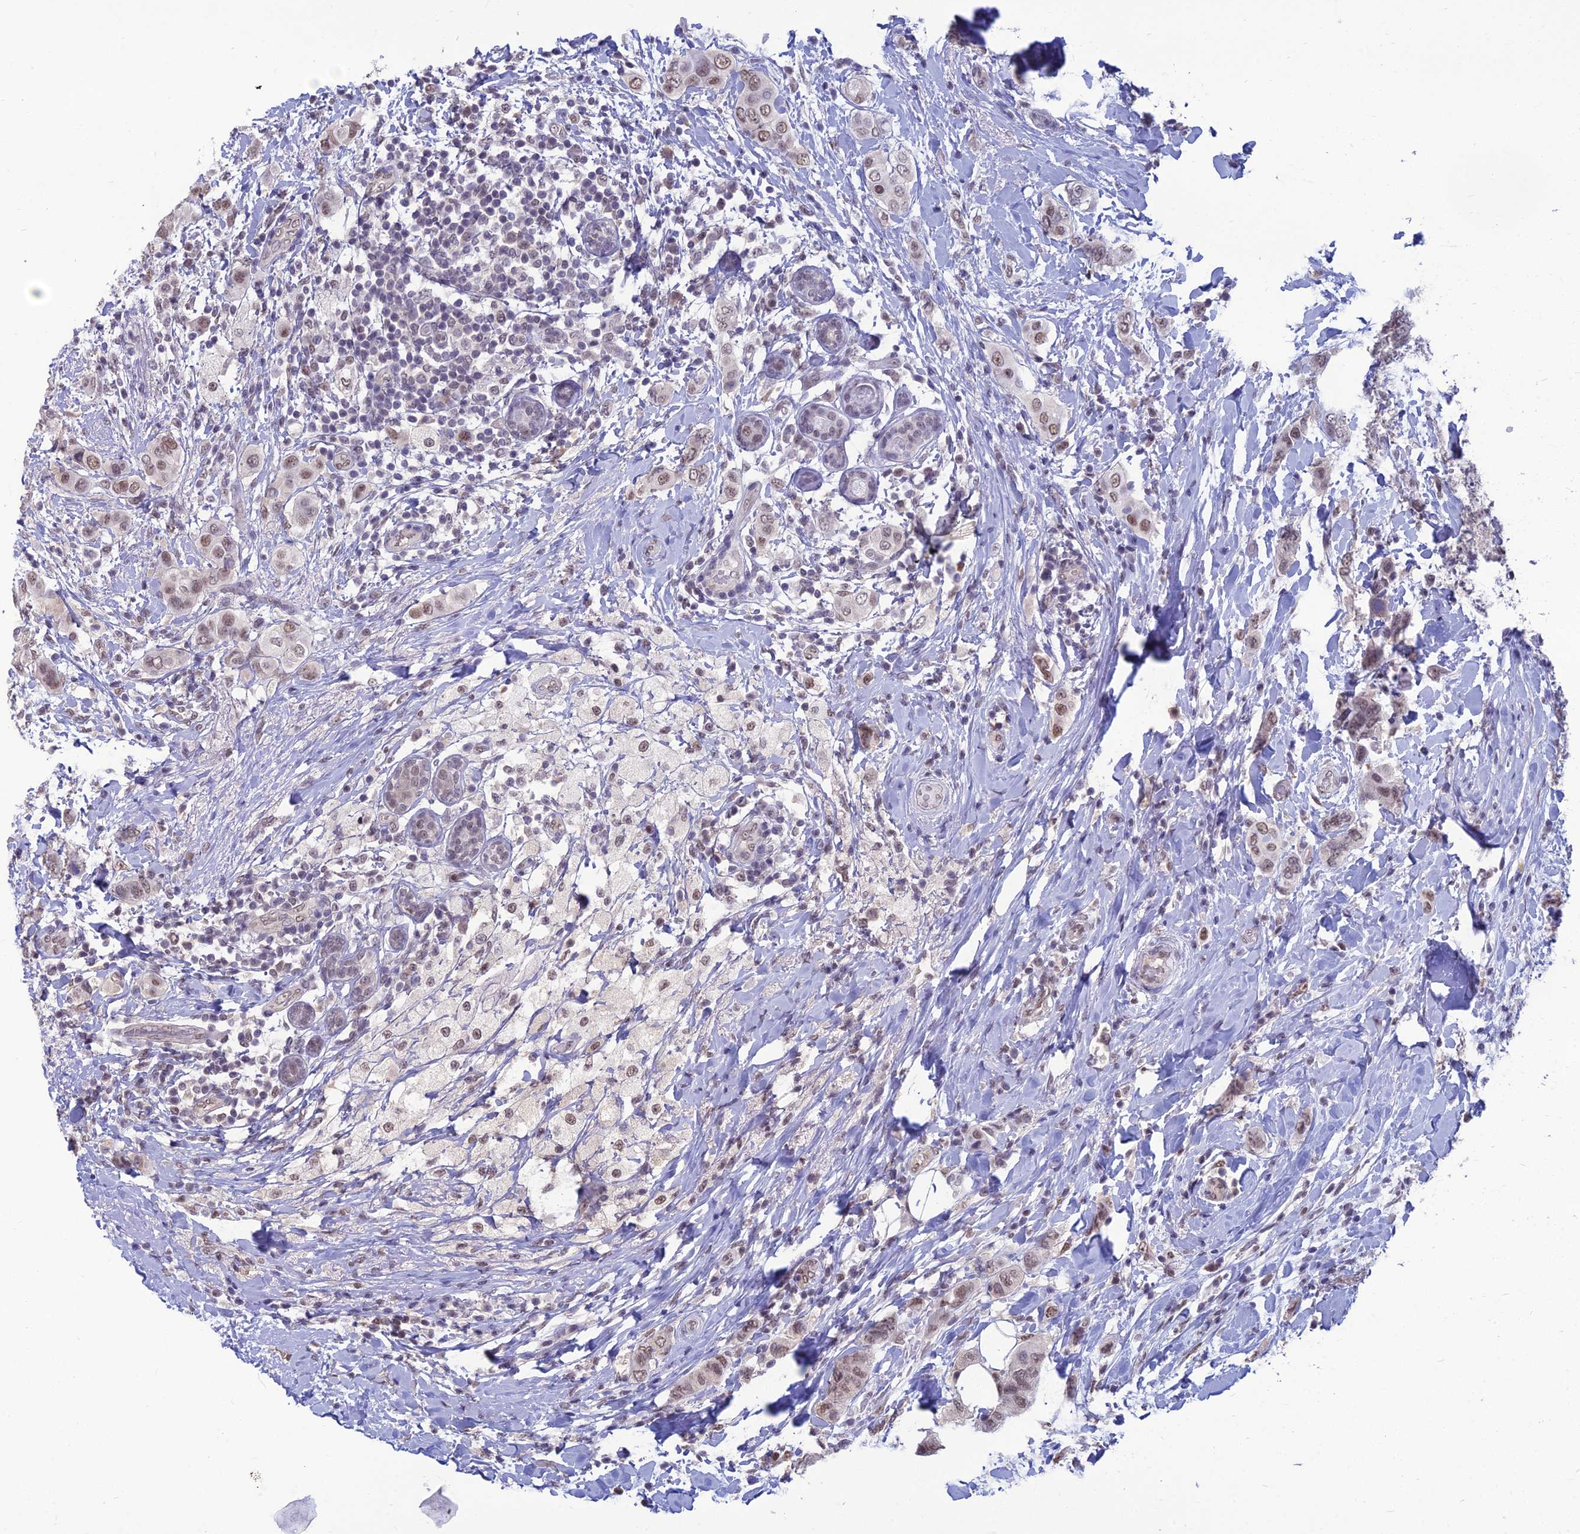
{"staining": {"intensity": "moderate", "quantity": ">75%", "location": "nuclear"}, "tissue": "breast cancer", "cell_type": "Tumor cells", "image_type": "cancer", "snomed": [{"axis": "morphology", "description": "Lobular carcinoma"}, {"axis": "topography", "description": "Breast"}], "caption": "A brown stain shows moderate nuclear expression of a protein in human breast cancer tumor cells. (Brightfield microscopy of DAB IHC at high magnification).", "gene": "SRSF7", "patient": {"sex": "female", "age": 51}}